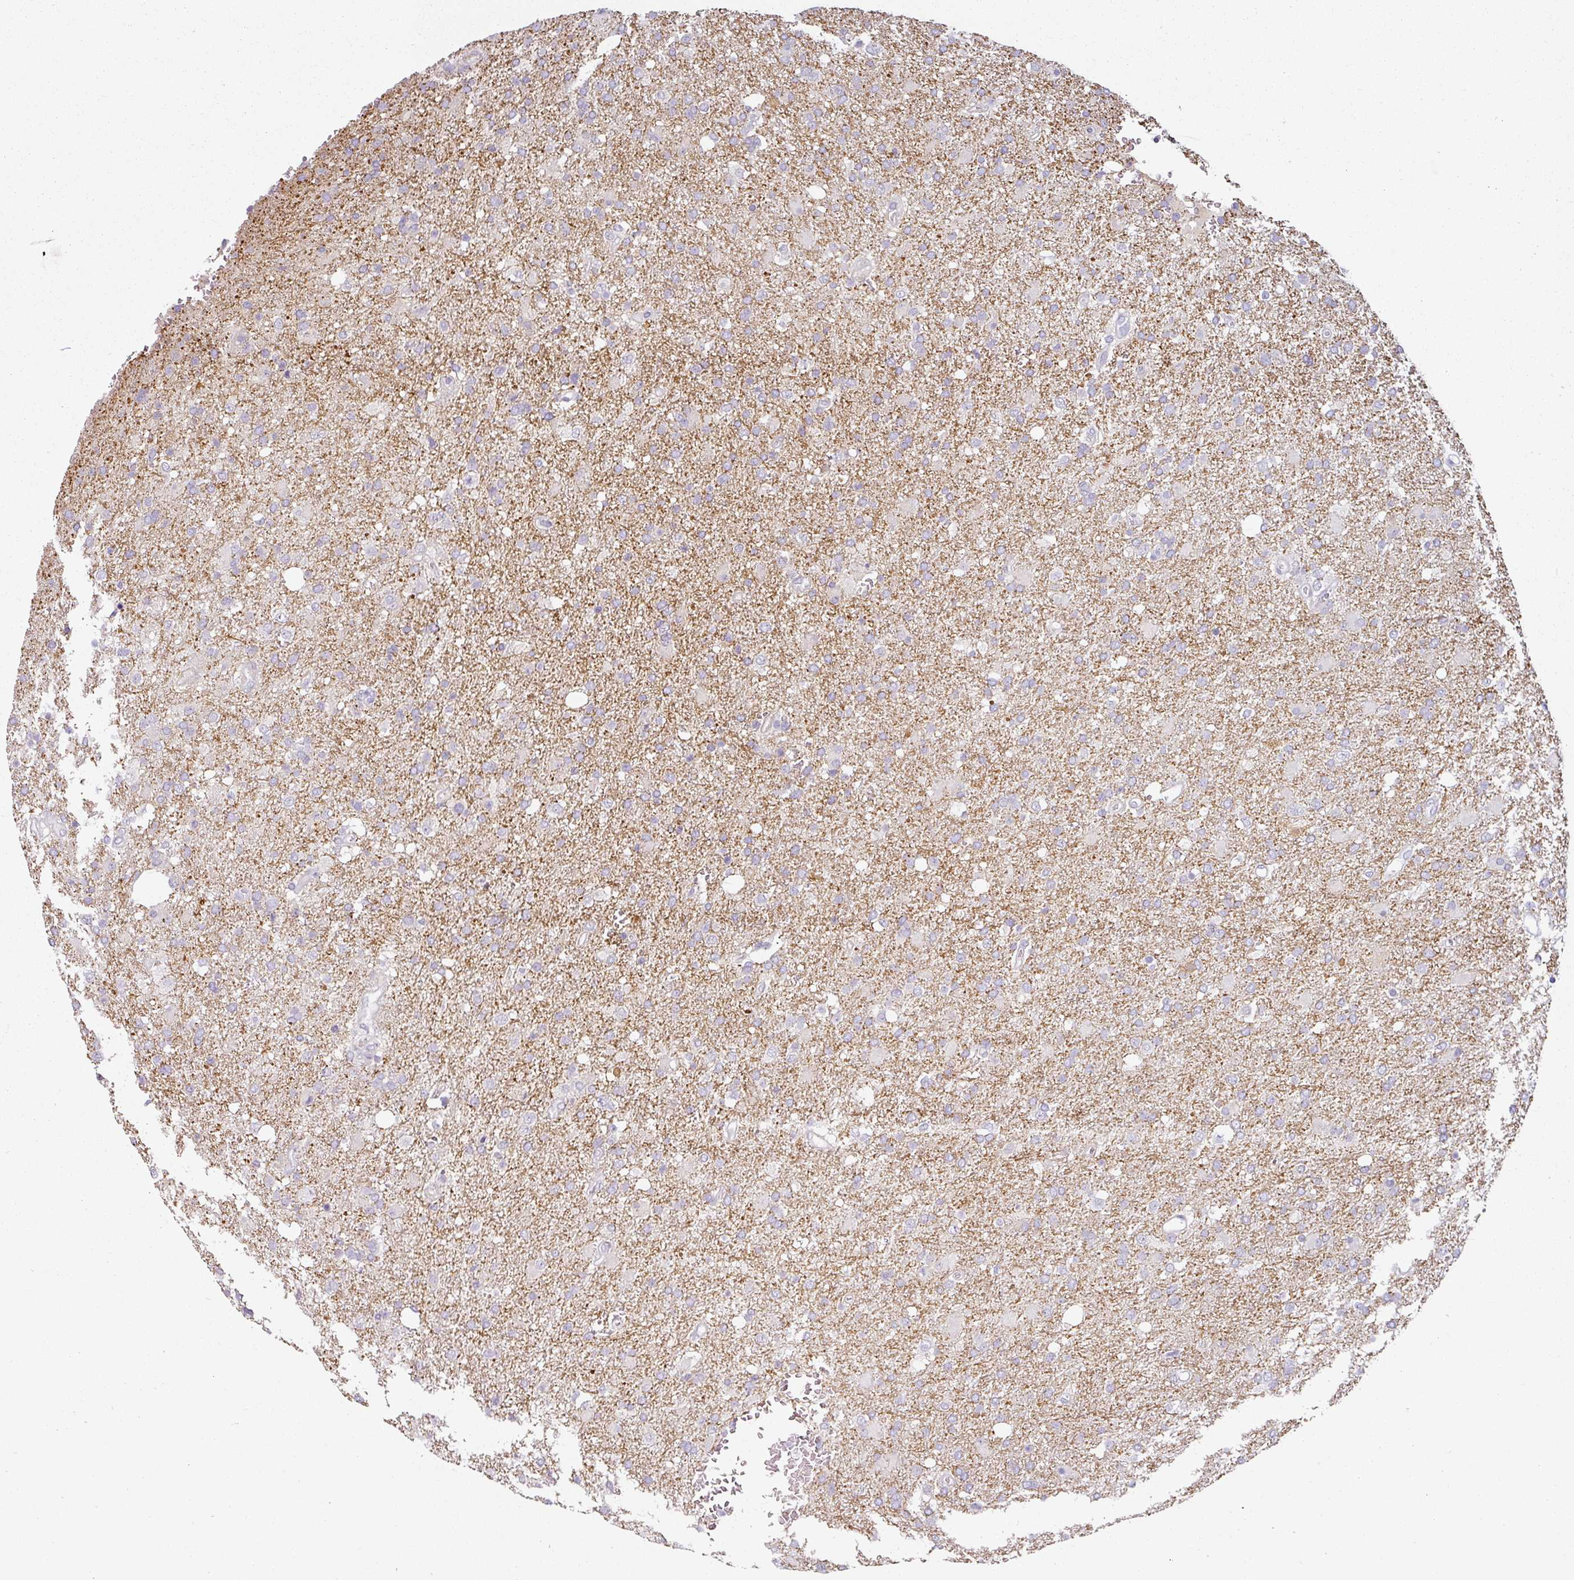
{"staining": {"intensity": "negative", "quantity": "none", "location": "none"}, "tissue": "glioma", "cell_type": "Tumor cells", "image_type": "cancer", "snomed": [{"axis": "morphology", "description": "Glioma, malignant, High grade"}, {"axis": "topography", "description": "Brain"}], "caption": "This is an immunohistochemistry micrograph of human malignant high-grade glioma. There is no staining in tumor cells.", "gene": "CAP2", "patient": {"sex": "female", "age": 74}}